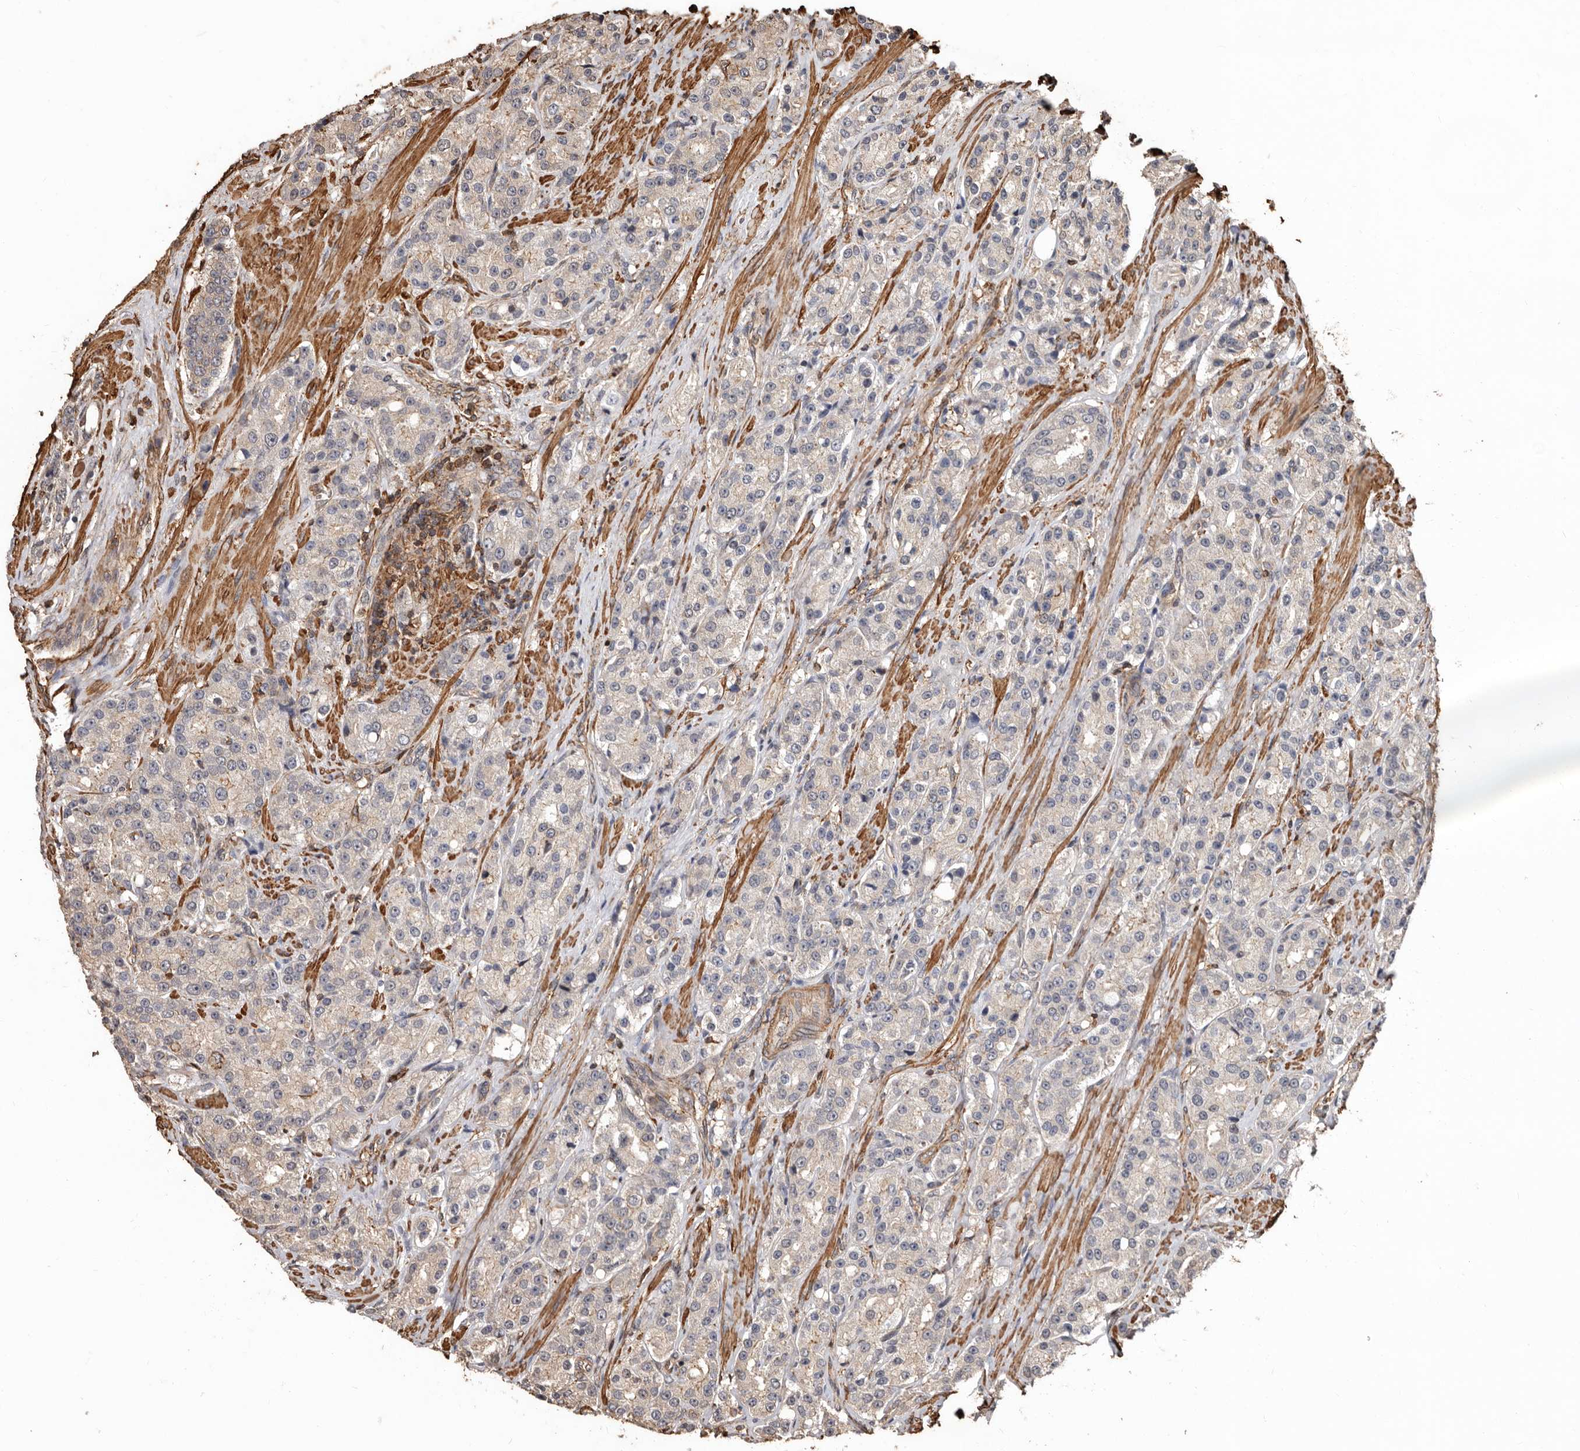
{"staining": {"intensity": "weak", "quantity": "25%-75%", "location": "cytoplasmic/membranous"}, "tissue": "prostate cancer", "cell_type": "Tumor cells", "image_type": "cancer", "snomed": [{"axis": "morphology", "description": "Adenocarcinoma, High grade"}, {"axis": "topography", "description": "Prostate"}], "caption": "DAB (3,3'-diaminobenzidine) immunohistochemical staining of prostate cancer demonstrates weak cytoplasmic/membranous protein positivity in about 25%-75% of tumor cells.", "gene": "GSK3A", "patient": {"sex": "male", "age": 60}}